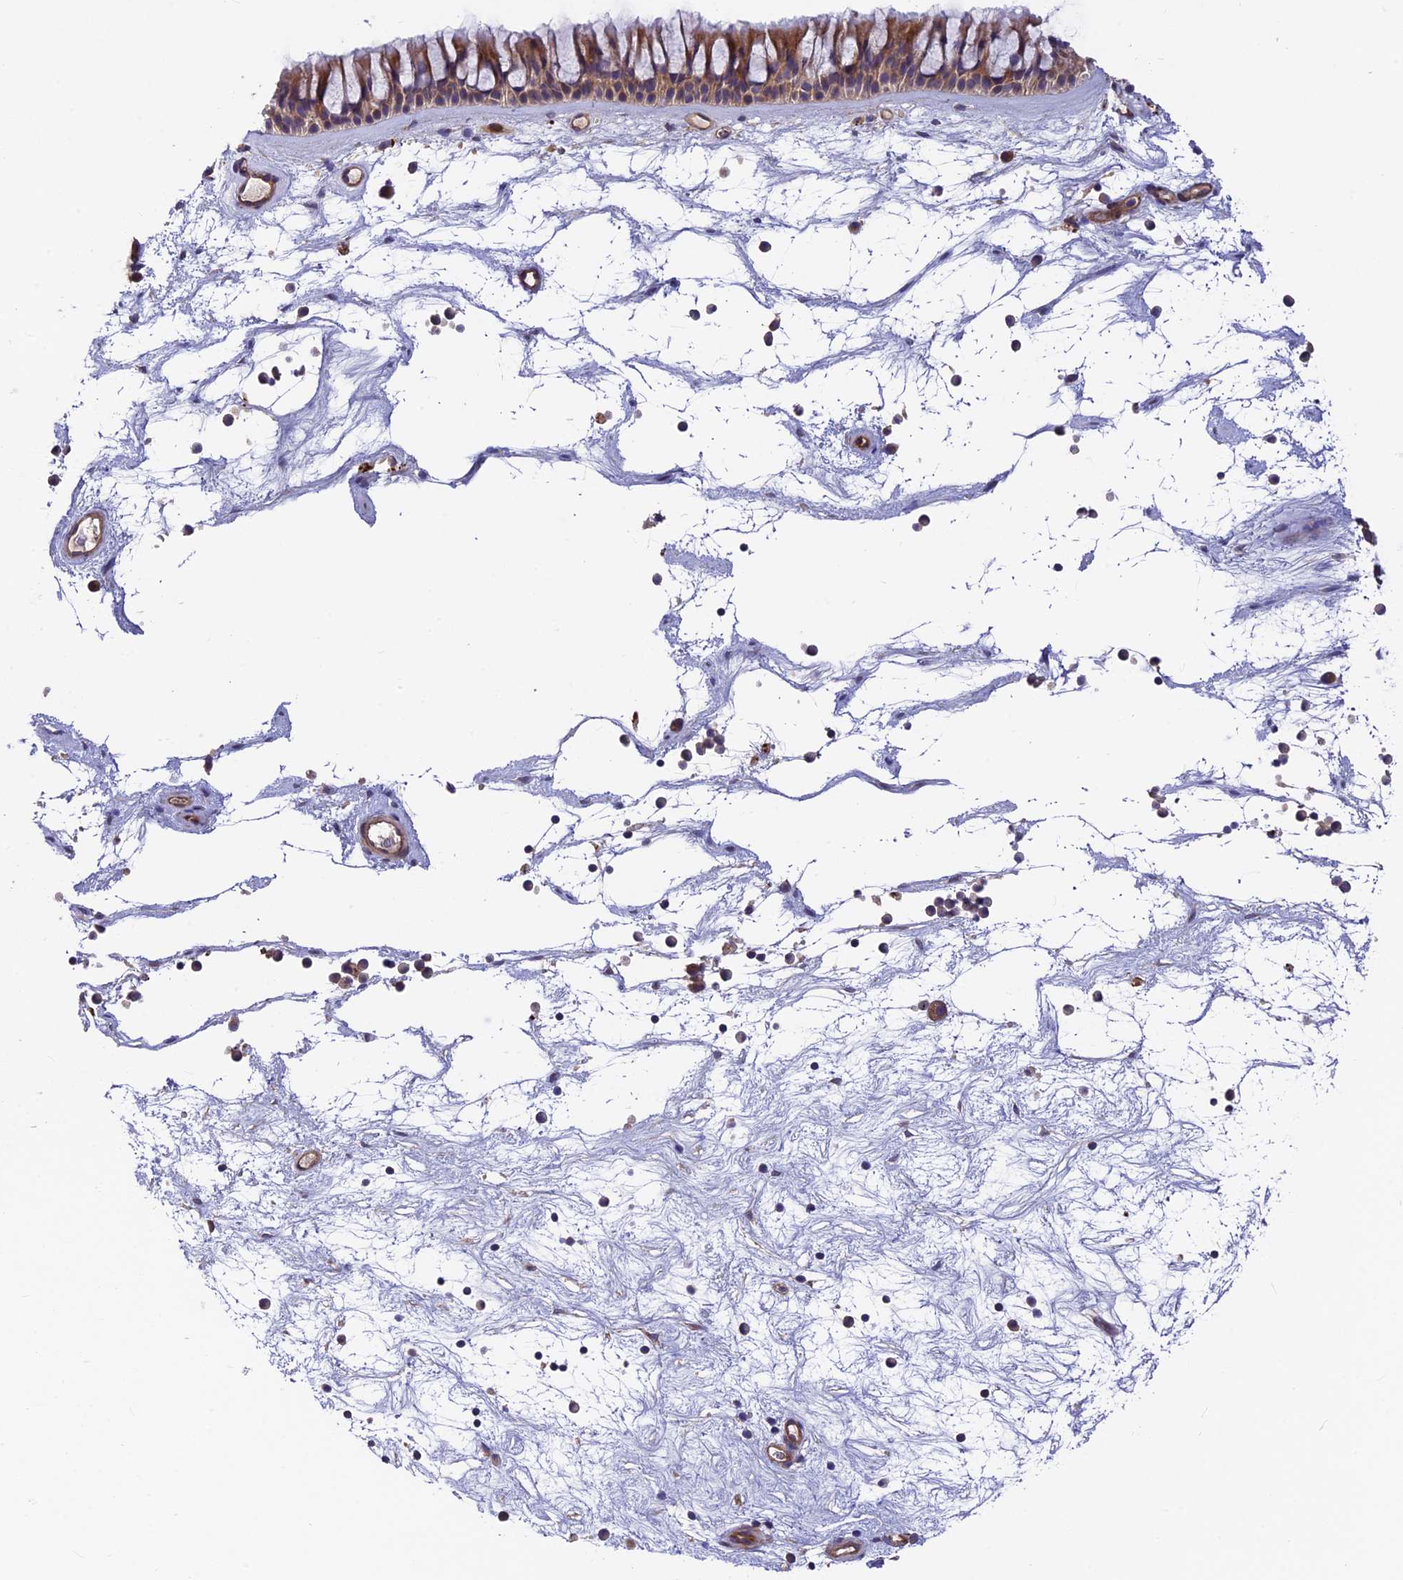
{"staining": {"intensity": "strong", "quantity": ">75%", "location": "cytoplasmic/membranous"}, "tissue": "nasopharynx", "cell_type": "Respiratory epithelial cells", "image_type": "normal", "snomed": [{"axis": "morphology", "description": "Normal tissue, NOS"}, {"axis": "topography", "description": "Nasopharynx"}], "caption": "Brown immunohistochemical staining in unremarkable nasopharynx exhibits strong cytoplasmic/membranous positivity in approximately >75% of respiratory epithelial cells. Nuclei are stained in blue.", "gene": "ADAMTS15", "patient": {"sex": "male", "age": 64}}